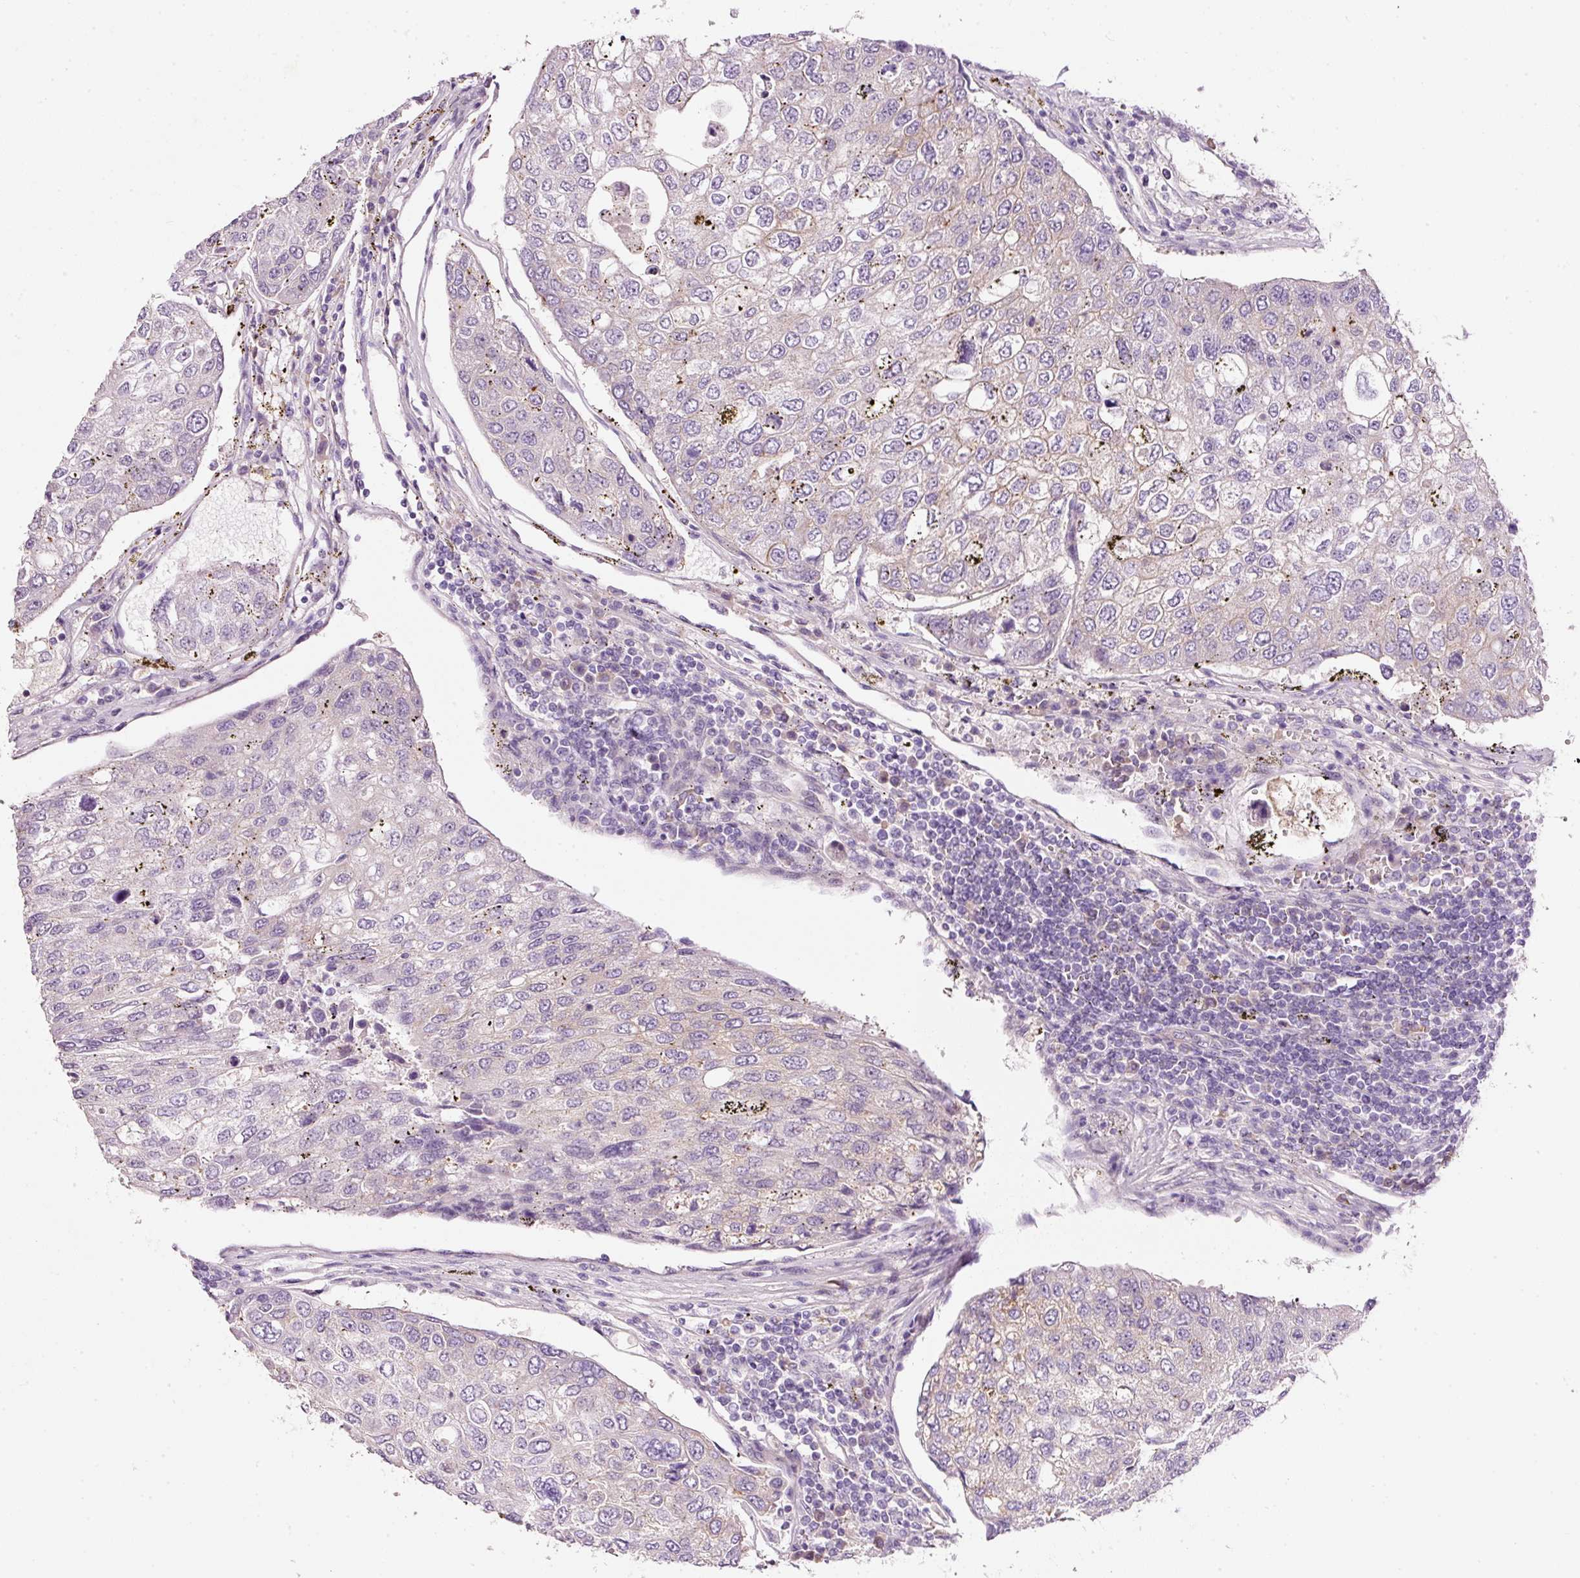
{"staining": {"intensity": "negative", "quantity": "none", "location": "none"}, "tissue": "urothelial cancer", "cell_type": "Tumor cells", "image_type": "cancer", "snomed": [{"axis": "morphology", "description": "Urothelial carcinoma, High grade"}, {"axis": "topography", "description": "Lymph node"}, {"axis": "topography", "description": "Urinary bladder"}], "caption": "High-grade urothelial carcinoma was stained to show a protein in brown. There is no significant positivity in tumor cells.", "gene": "SOS2", "patient": {"sex": "male", "age": 51}}